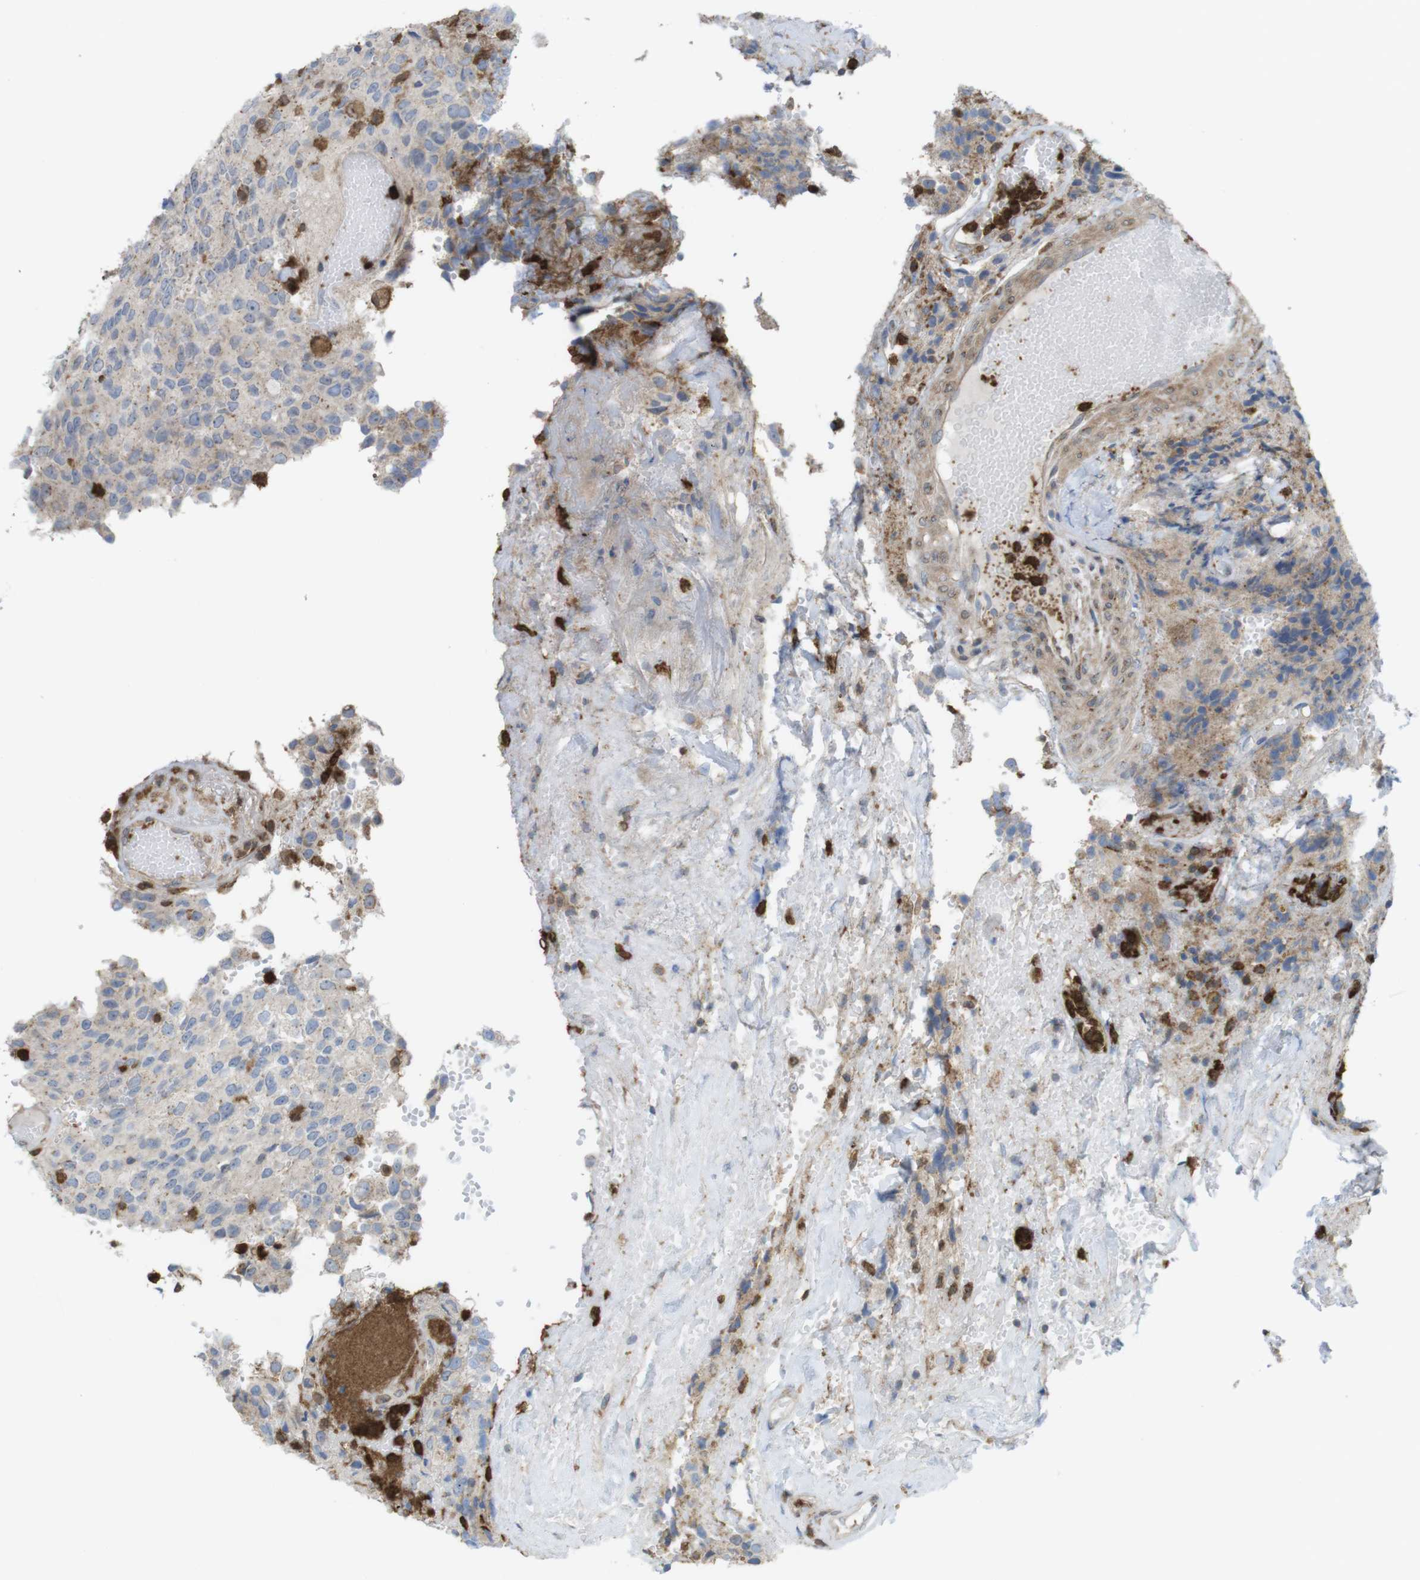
{"staining": {"intensity": "negative", "quantity": "none", "location": "none"}, "tissue": "glioma", "cell_type": "Tumor cells", "image_type": "cancer", "snomed": [{"axis": "morphology", "description": "Glioma, malignant, High grade"}, {"axis": "topography", "description": "Brain"}], "caption": "High magnification brightfield microscopy of glioma stained with DAB (3,3'-diaminobenzidine) (brown) and counterstained with hematoxylin (blue): tumor cells show no significant positivity.", "gene": "PRKCD", "patient": {"sex": "male", "age": 32}}